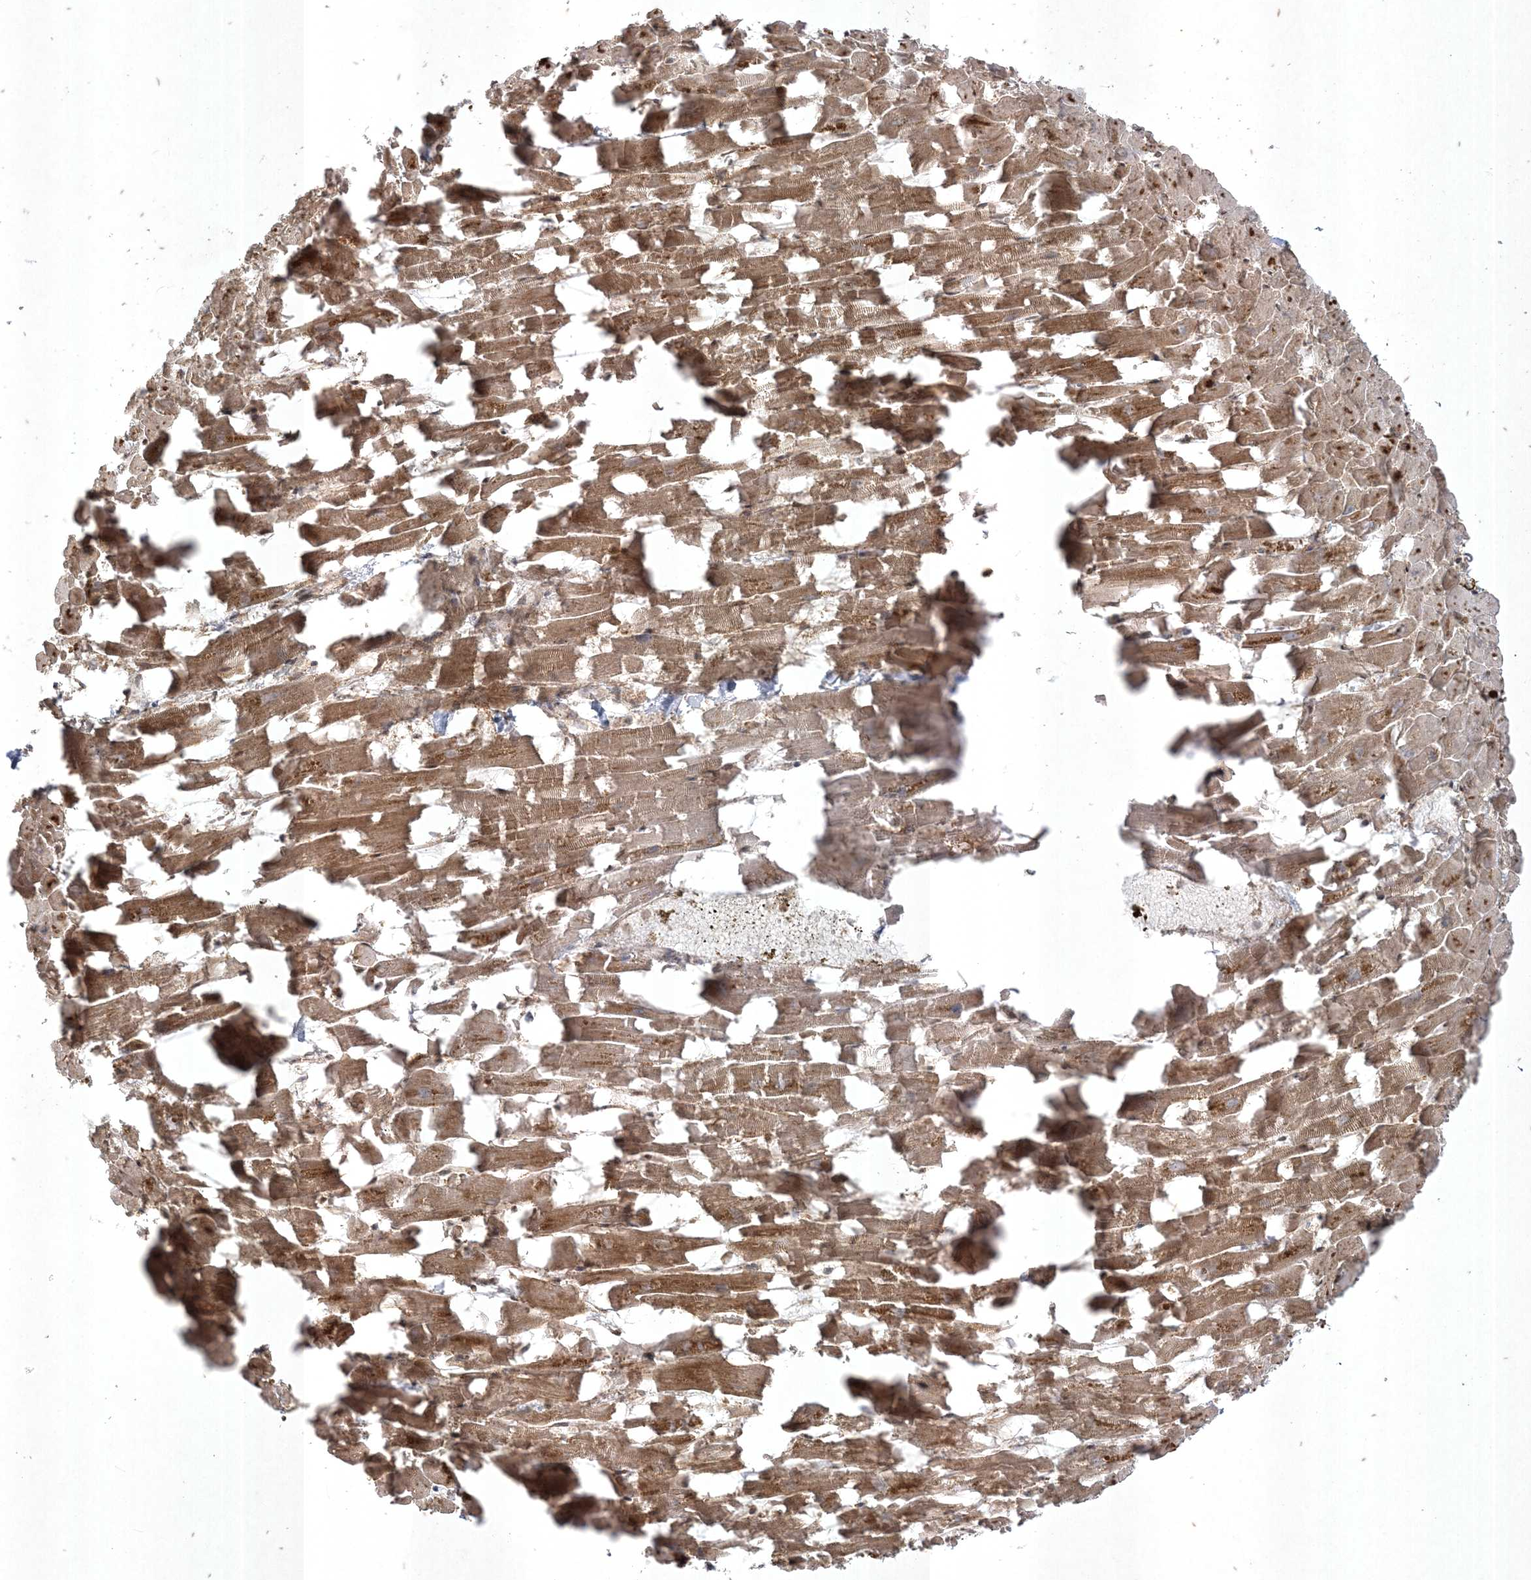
{"staining": {"intensity": "strong", "quantity": ">75%", "location": "cytoplasmic/membranous"}, "tissue": "heart muscle", "cell_type": "Cardiomyocytes", "image_type": "normal", "snomed": [{"axis": "morphology", "description": "Normal tissue, NOS"}, {"axis": "topography", "description": "Heart"}], "caption": "High-magnification brightfield microscopy of unremarkable heart muscle stained with DAB (3,3'-diaminobenzidine) (brown) and counterstained with hematoxylin (blue). cardiomyocytes exhibit strong cytoplasmic/membranous staining is identified in approximately>75% of cells. Nuclei are stained in blue.", "gene": "RRAS", "patient": {"sex": "female", "age": 64}}